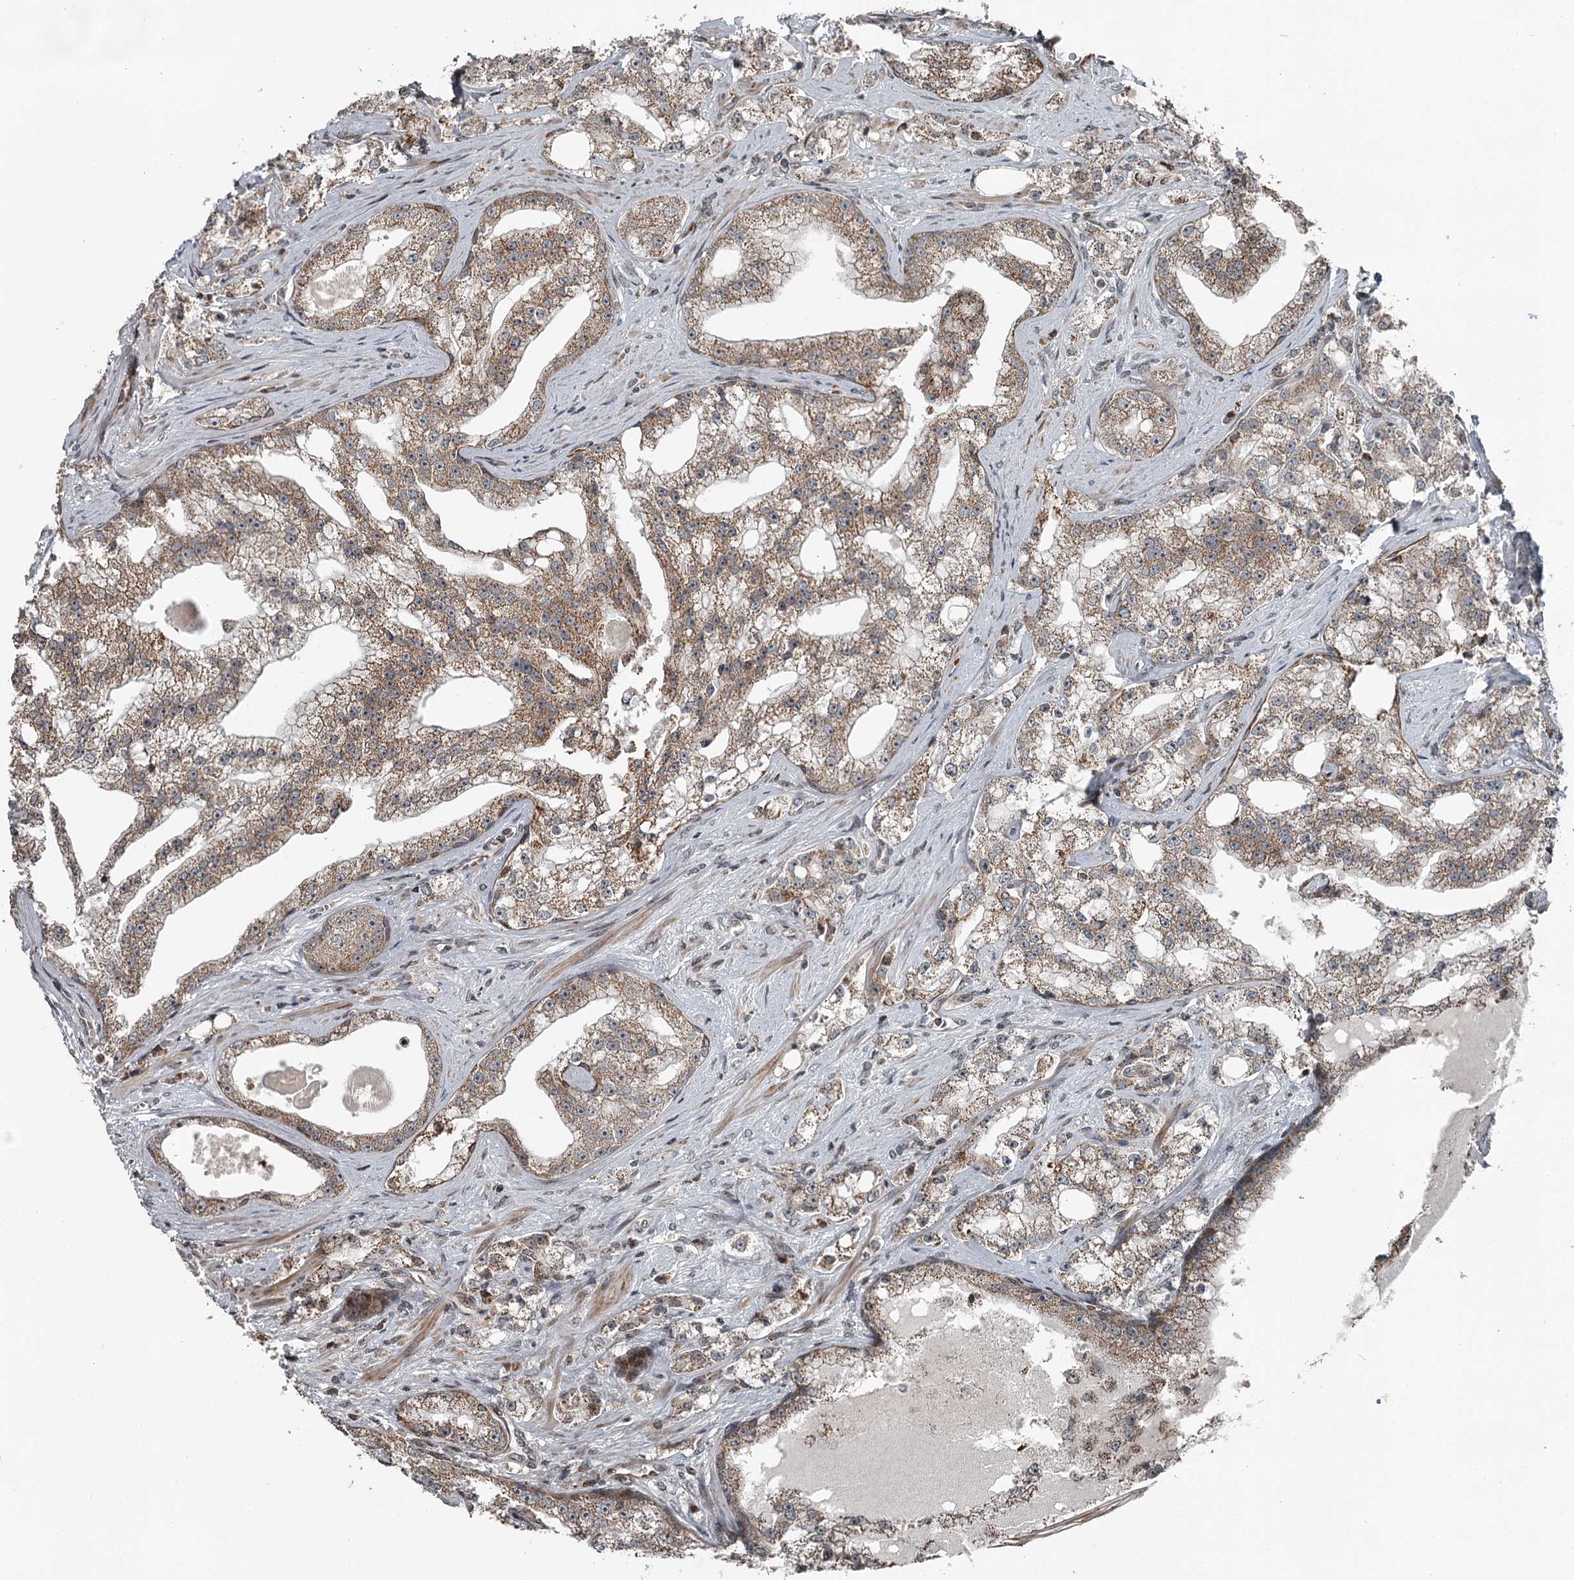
{"staining": {"intensity": "moderate", "quantity": ">75%", "location": "cytoplasmic/membranous"}, "tissue": "prostate cancer", "cell_type": "Tumor cells", "image_type": "cancer", "snomed": [{"axis": "morphology", "description": "Adenocarcinoma, High grade"}, {"axis": "topography", "description": "Prostate"}], "caption": "Prostate cancer stained for a protein (brown) demonstrates moderate cytoplasmic/membranous positive expression in about >75% of tumor cells.", "gene": "RASSF8", "patient": {"sex": "male", "age": 64}}